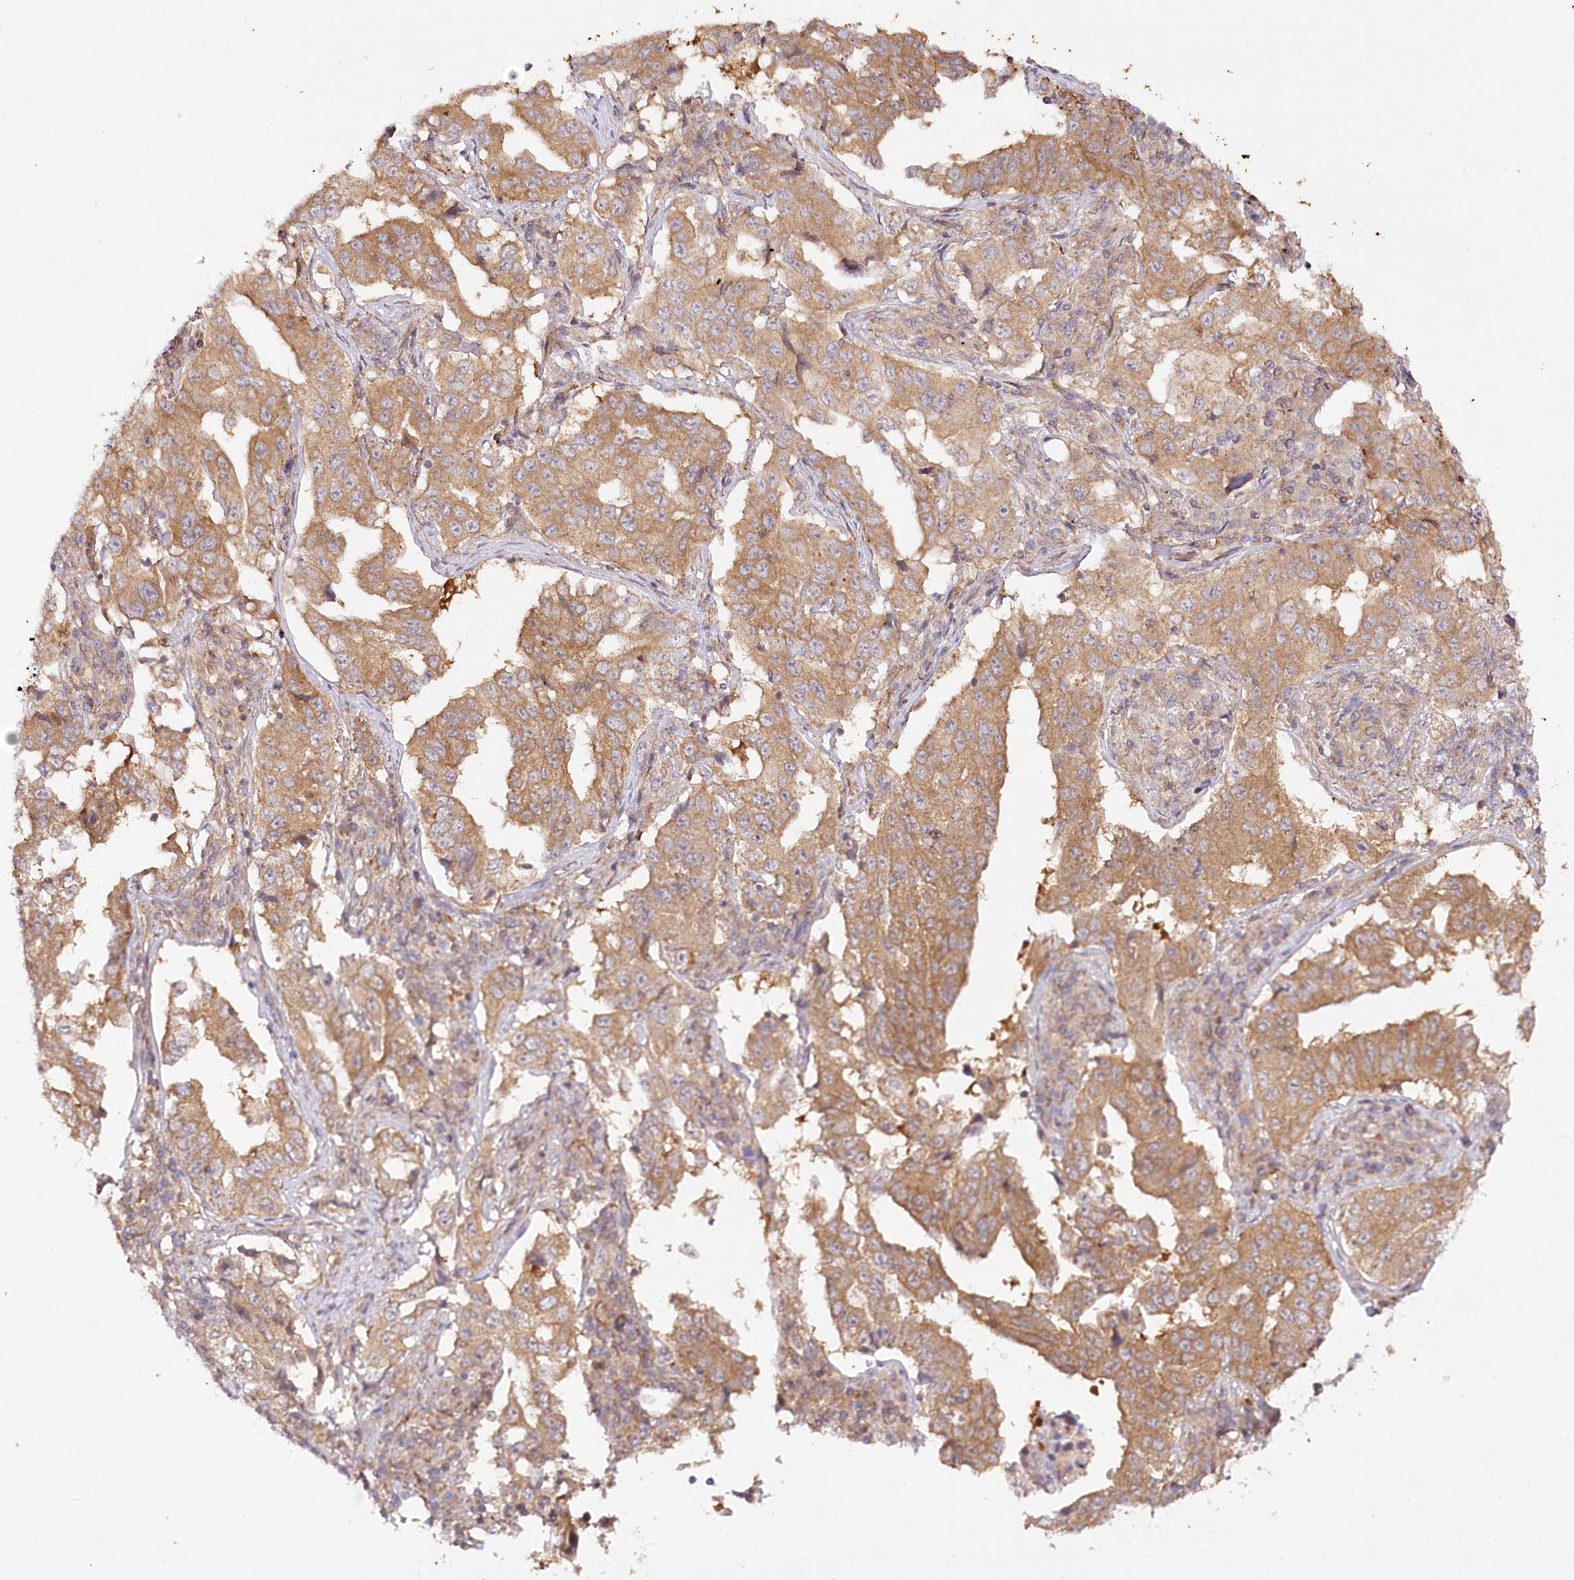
{"staining": {"intensity": "moderate", "quantity": ">75%", "location": "cytoplasmic/membranous"}, "tissue": "lung cancer", "cell_type": "Tumor cells", "image_type": "cancer", "snomed": [{"axis": "morphology", "description": "Adenocarcinoma, NOS"}, {"axis": "topography", "description": "Lung"}], "caption": "This image reveals lung adenocarcinoma stained with immunohistochemistry to label a protein in brown. The cytoplasmic/membranous of tumor cells show moderate positivity for the protein. Nuclei are counter-stained blue.", "gene": "INPP4B", "patient": {"sex": "female", "age": 51}}